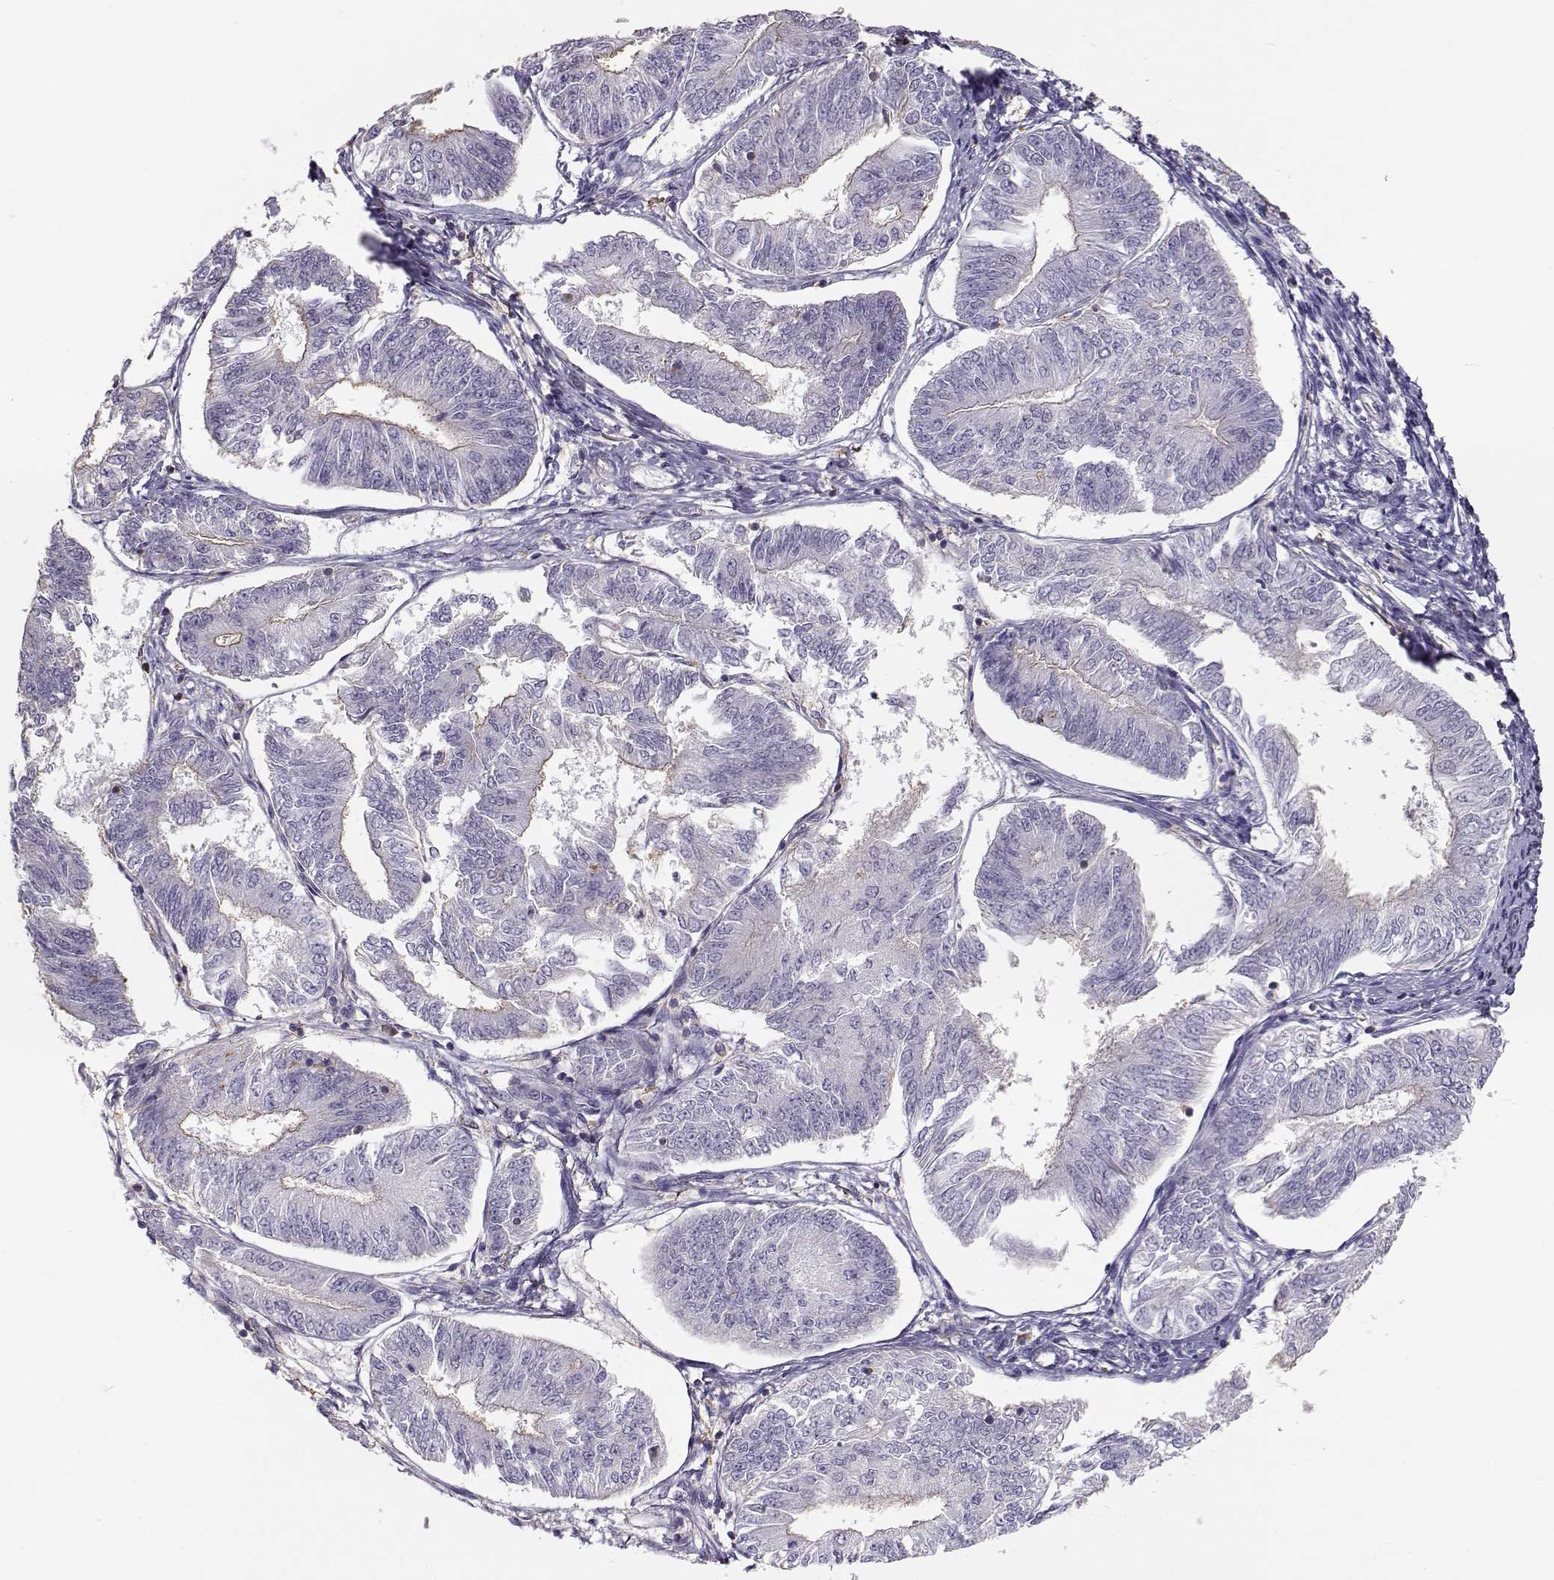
{"staining": {"intensity": "weak", "quantity": "<25%", "location": "cytoplasmic/membranous"}, "tissue": "endometrial cancer", "cell_type": "Tumor cells", "image_type": "cancer", "snomed": [{"axis": "morphology", "description": "Adenocarcinoma, NOS"}, {"axis": "topography", "description": "Endometrium"}], "caption": "Tumor cells are negative for protein expression in human endometrial adenocarcinoma. Nuclei are stained in blue.", "gene": "DAPL1", "patient": {"sex": "female", "age": 58}}